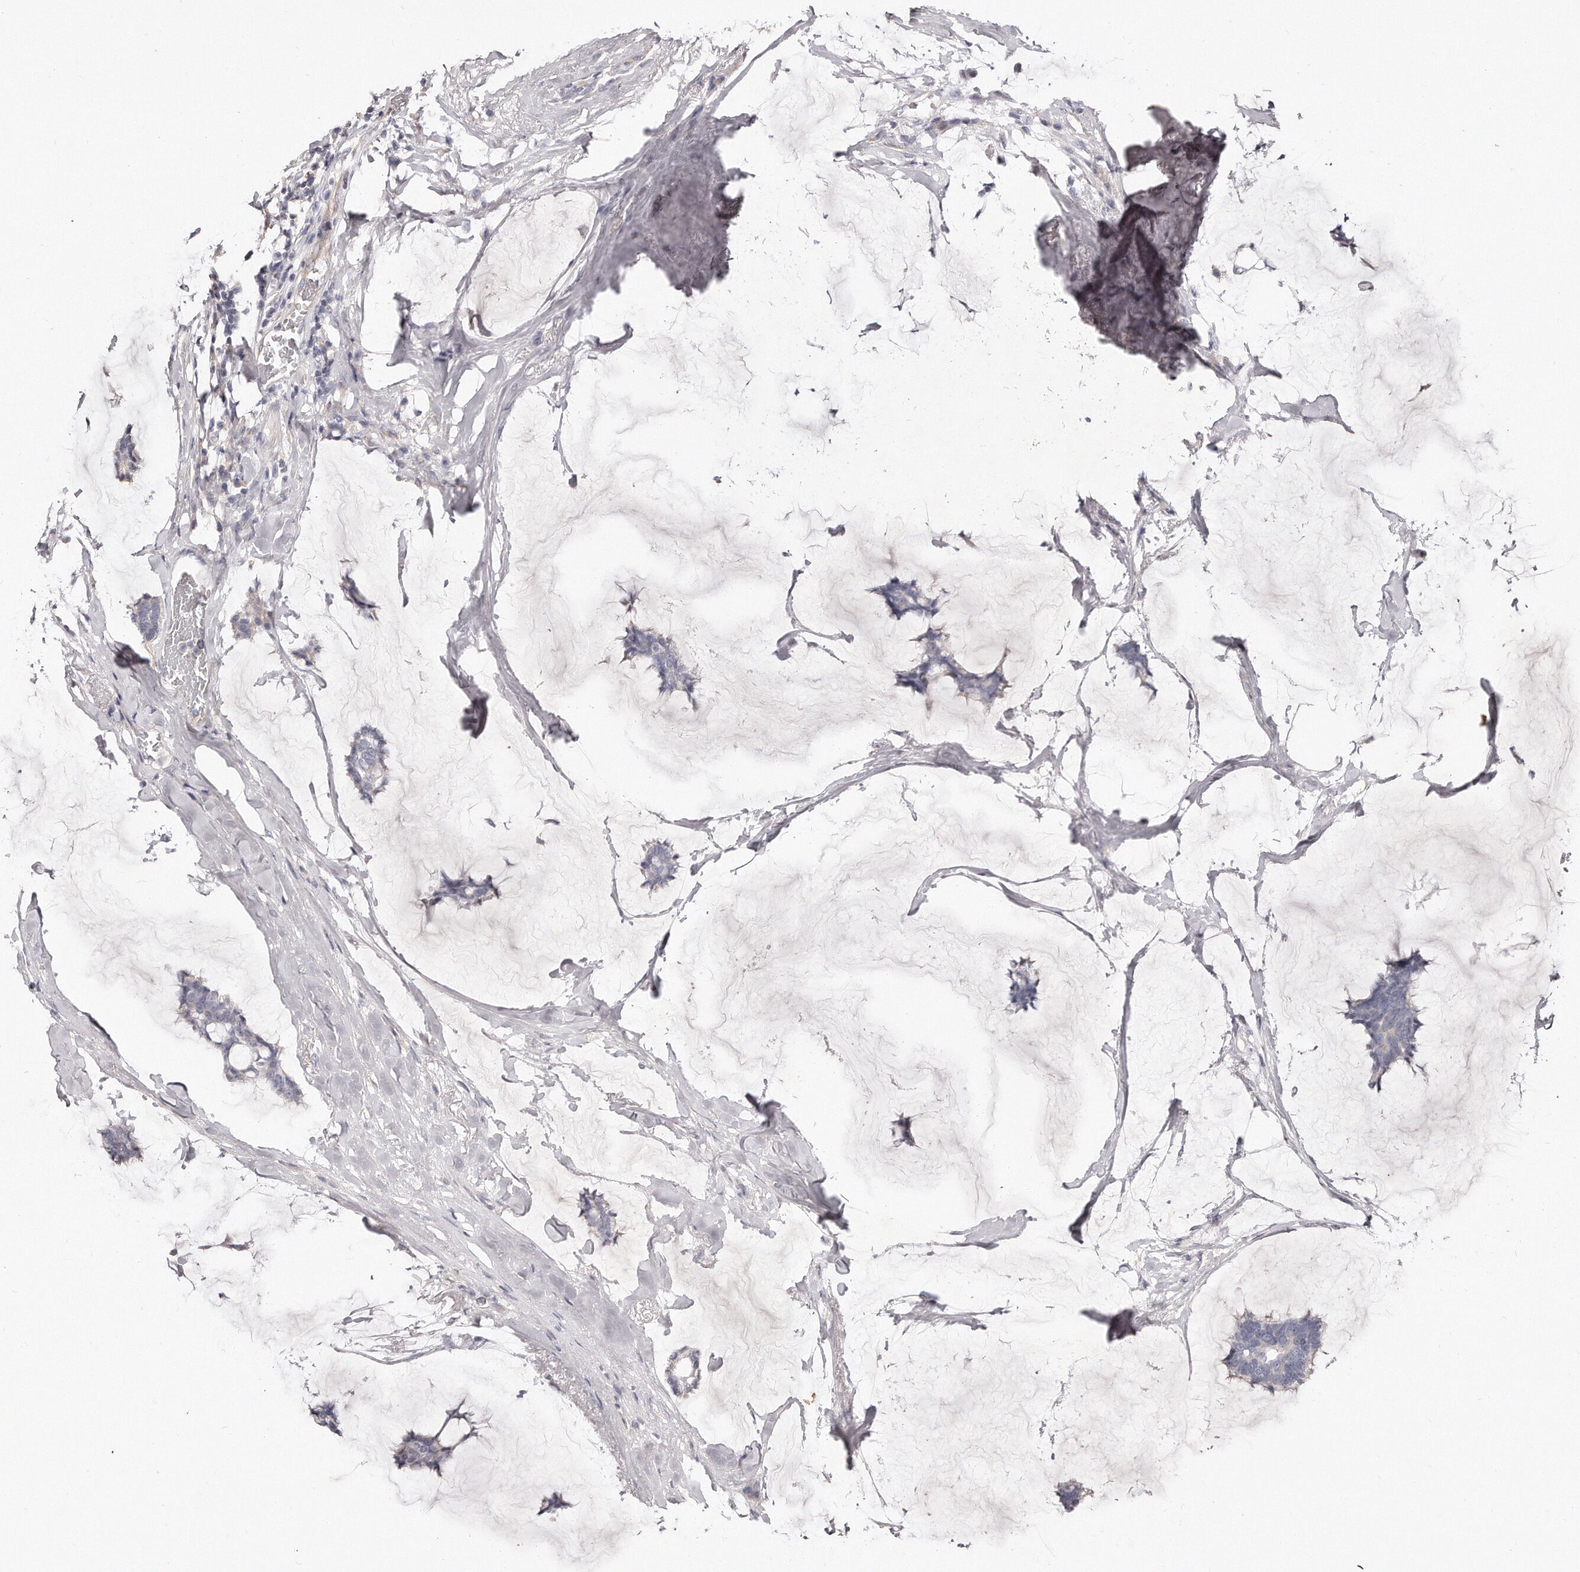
{"staining": {"intensity": "negative", "quantity": "none", "location": "none"}, "tissue": "breast cancer", "cell_type": "Tumor cells", "image_type": "cancer", "snomed": [{"axis": "morphology", "description": "Duct carcinoma"}, {"axis": "topography", "description": "Breast"}], "caption": "Breast cancer stained for a protein using immunohistochemistry (IHC) shows no positivity tumor cells.", "gene": "TTLL4", "patient": {"sex": "female", "age": 93}}